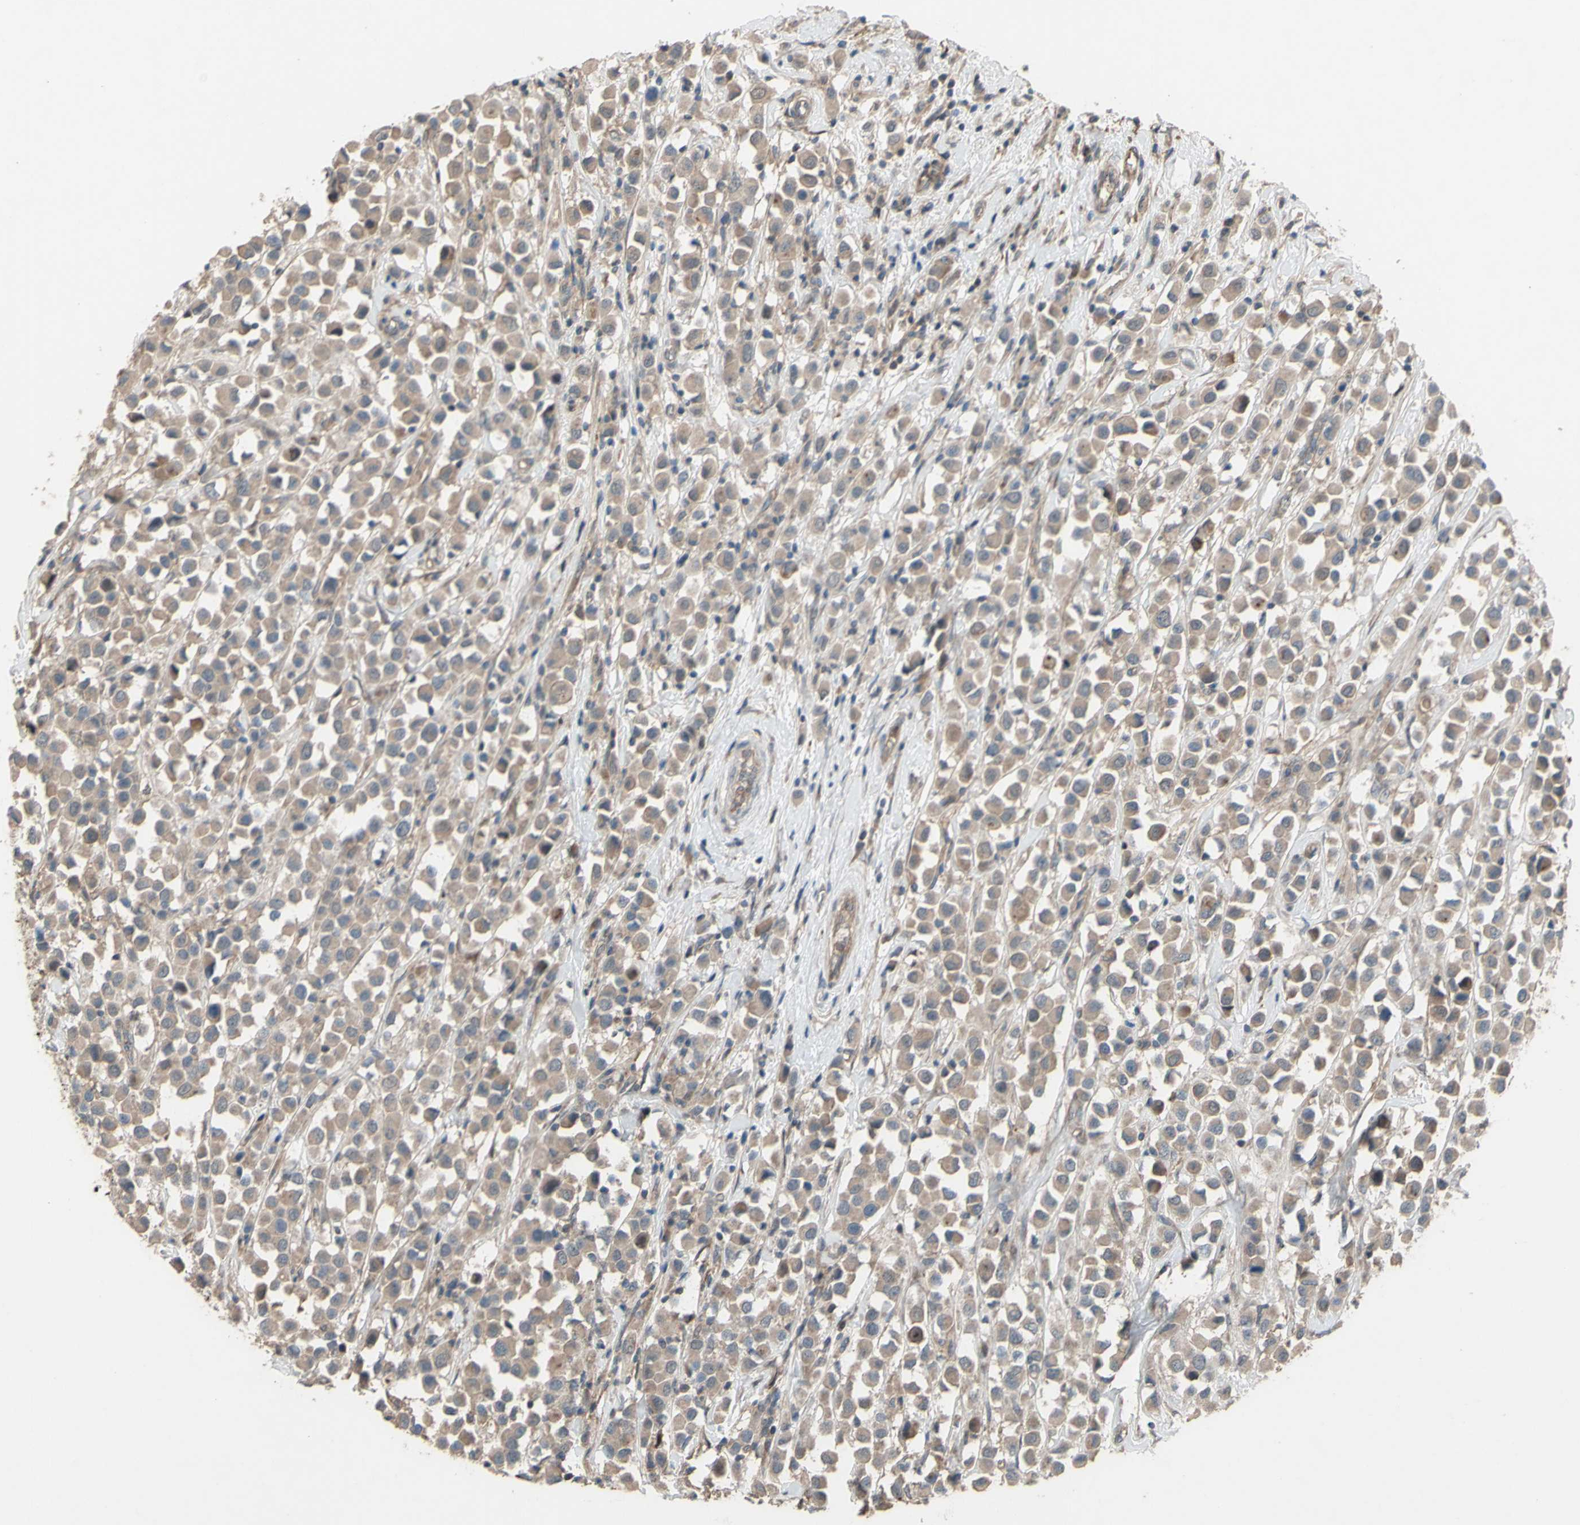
{"staining": {"intensity": "moderate", "quantity": ">75%", "location": "cytoplasmic/membranous"}, "tissue": "breast cancer", "cell_type": "Tumor cells", "image_type": "cancer", "snomed": [{"axis": "morphology", "description": "Duct carcinoma"}, {"axis": "topography", "description": "Breast"}], "caption": "There is medium levels of moderate cytoplasmic/membranous positivity in tumor cells of invasive ductal carcinoma (breast), as demonstrated by immunohistochemical staining (brown color).", "gene": "SHROOM4", "patient": {"sex": "female", "age": 61}}